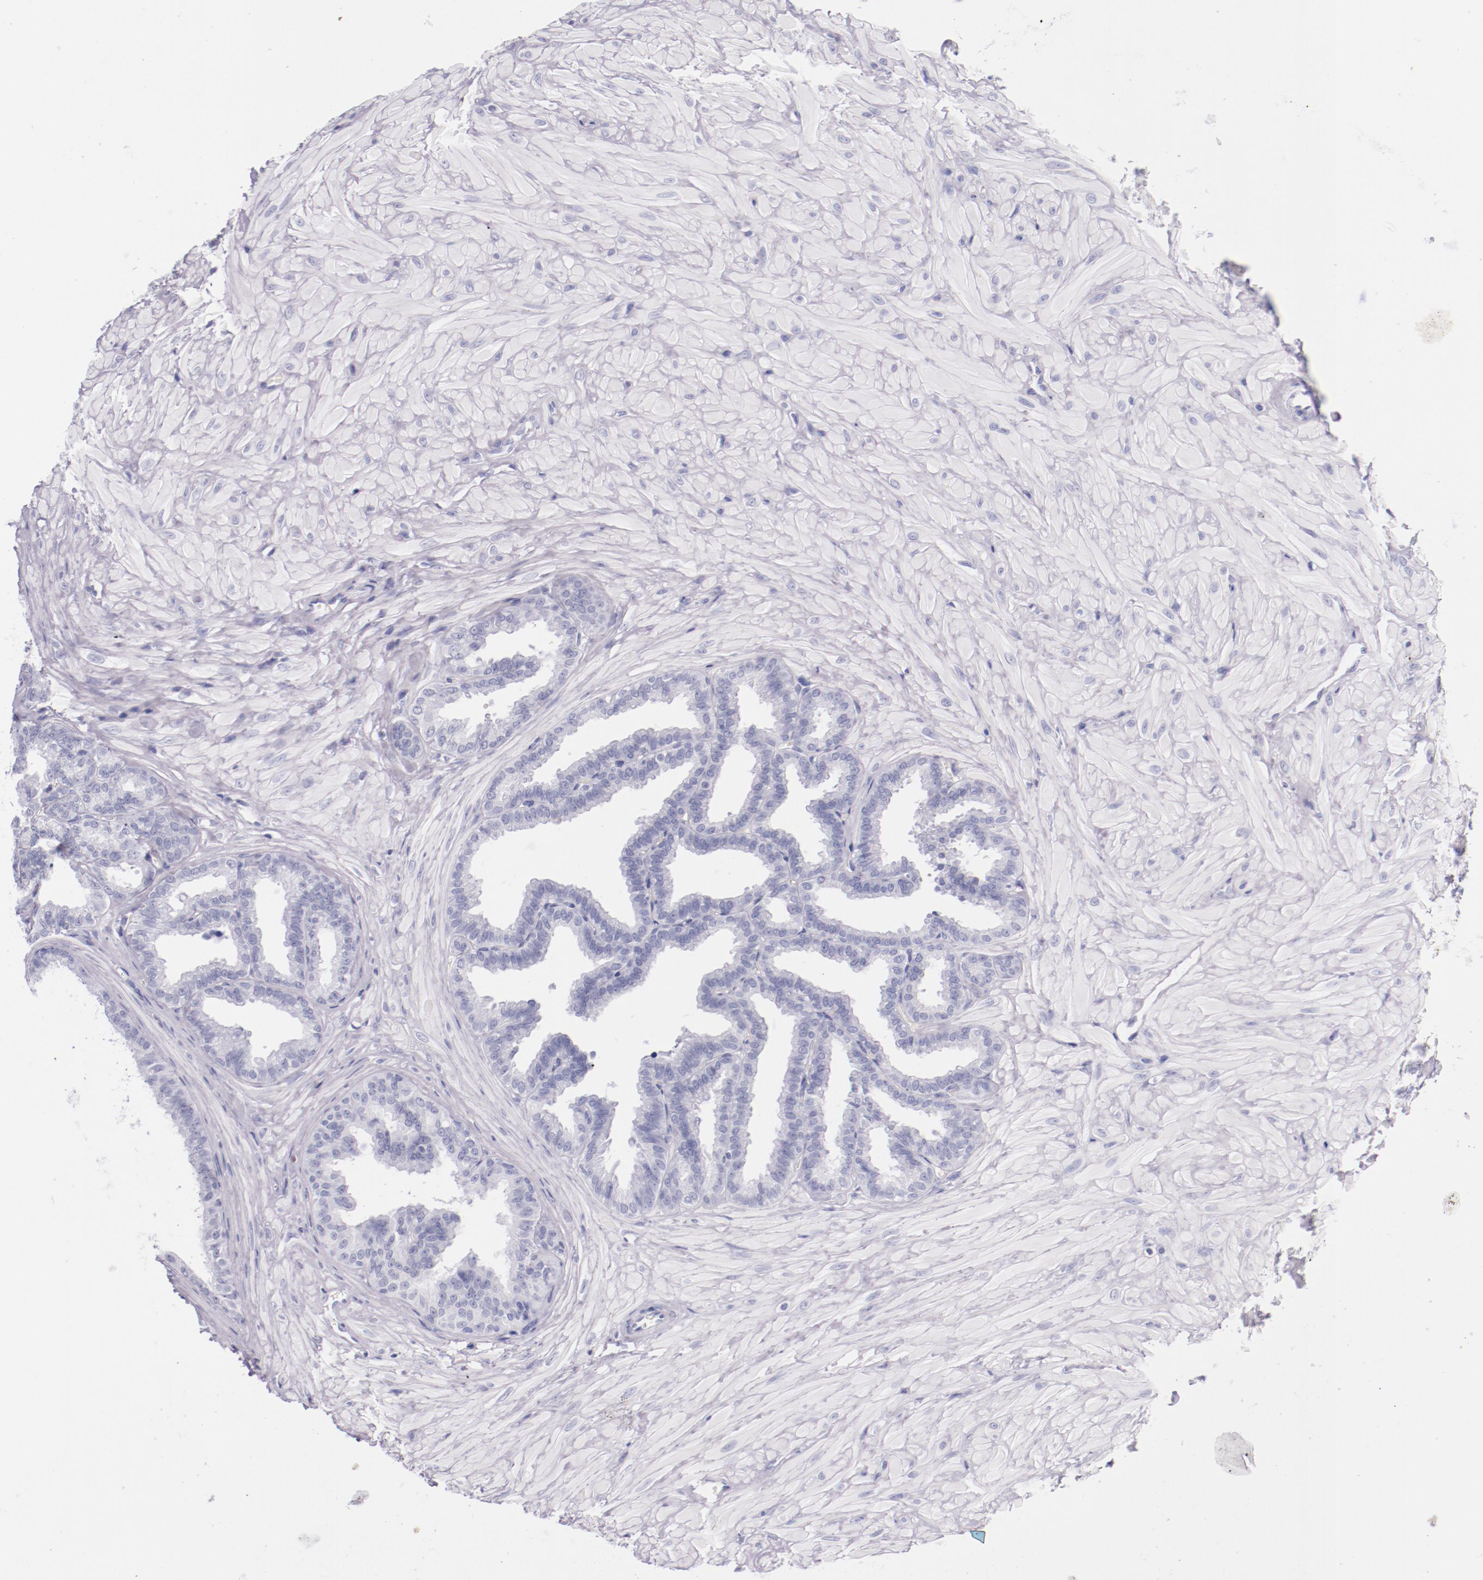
{"staining": {"intensity": "negative", "quantity": "none", "location": "none"}, "tissue": "seminal vesicle", "cell_type": "Glandular cells", "image_type": "normal", "snomed": [{"axis": "morphology", "description": "Normal tissue, NOS"}, {"axis": "topography", "description": "Seminal veicle"}], "caption": "This is an immunohistochemistry (IHC) photomicrograph of normal human seminal vesicle. There is no expression in glandular cells.", "gene": "IRF4", "patient": {"sex": "male", "age": 26}}